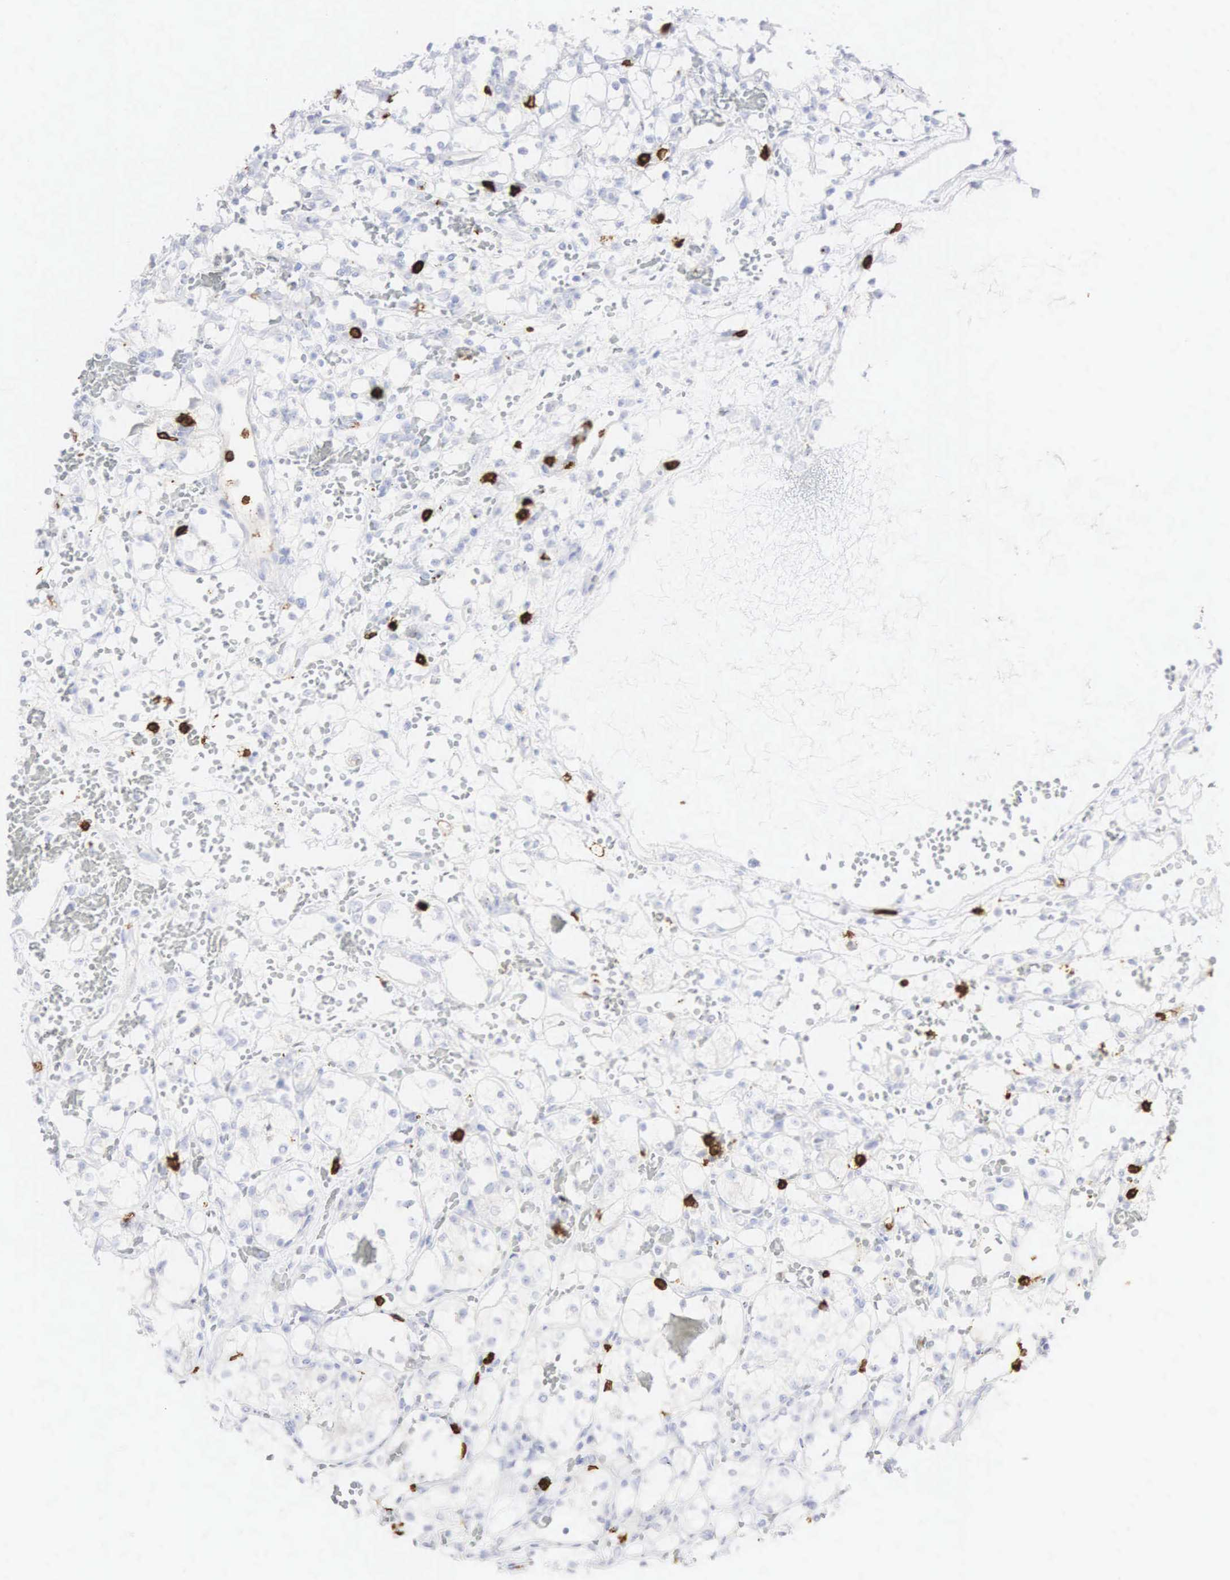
{"staining": {"intensity": "negative", "quantity": "none", "location": "none"}, "tissue": "renal cancer", "cell_type": "Tumor cells", "image_type": "cancer", "snomed": [{"axis": "morphology", "description": "Adenocarcinoma, NOS"}, {"axis": "topography", "description": "Kidney"}], "caption": "This is an immunohistochemistry image of adenocarcinoma (renal). There is no expression in tumor cells.", "gene": "CD8A", "patient": {"sex": "female", "age": 60}}